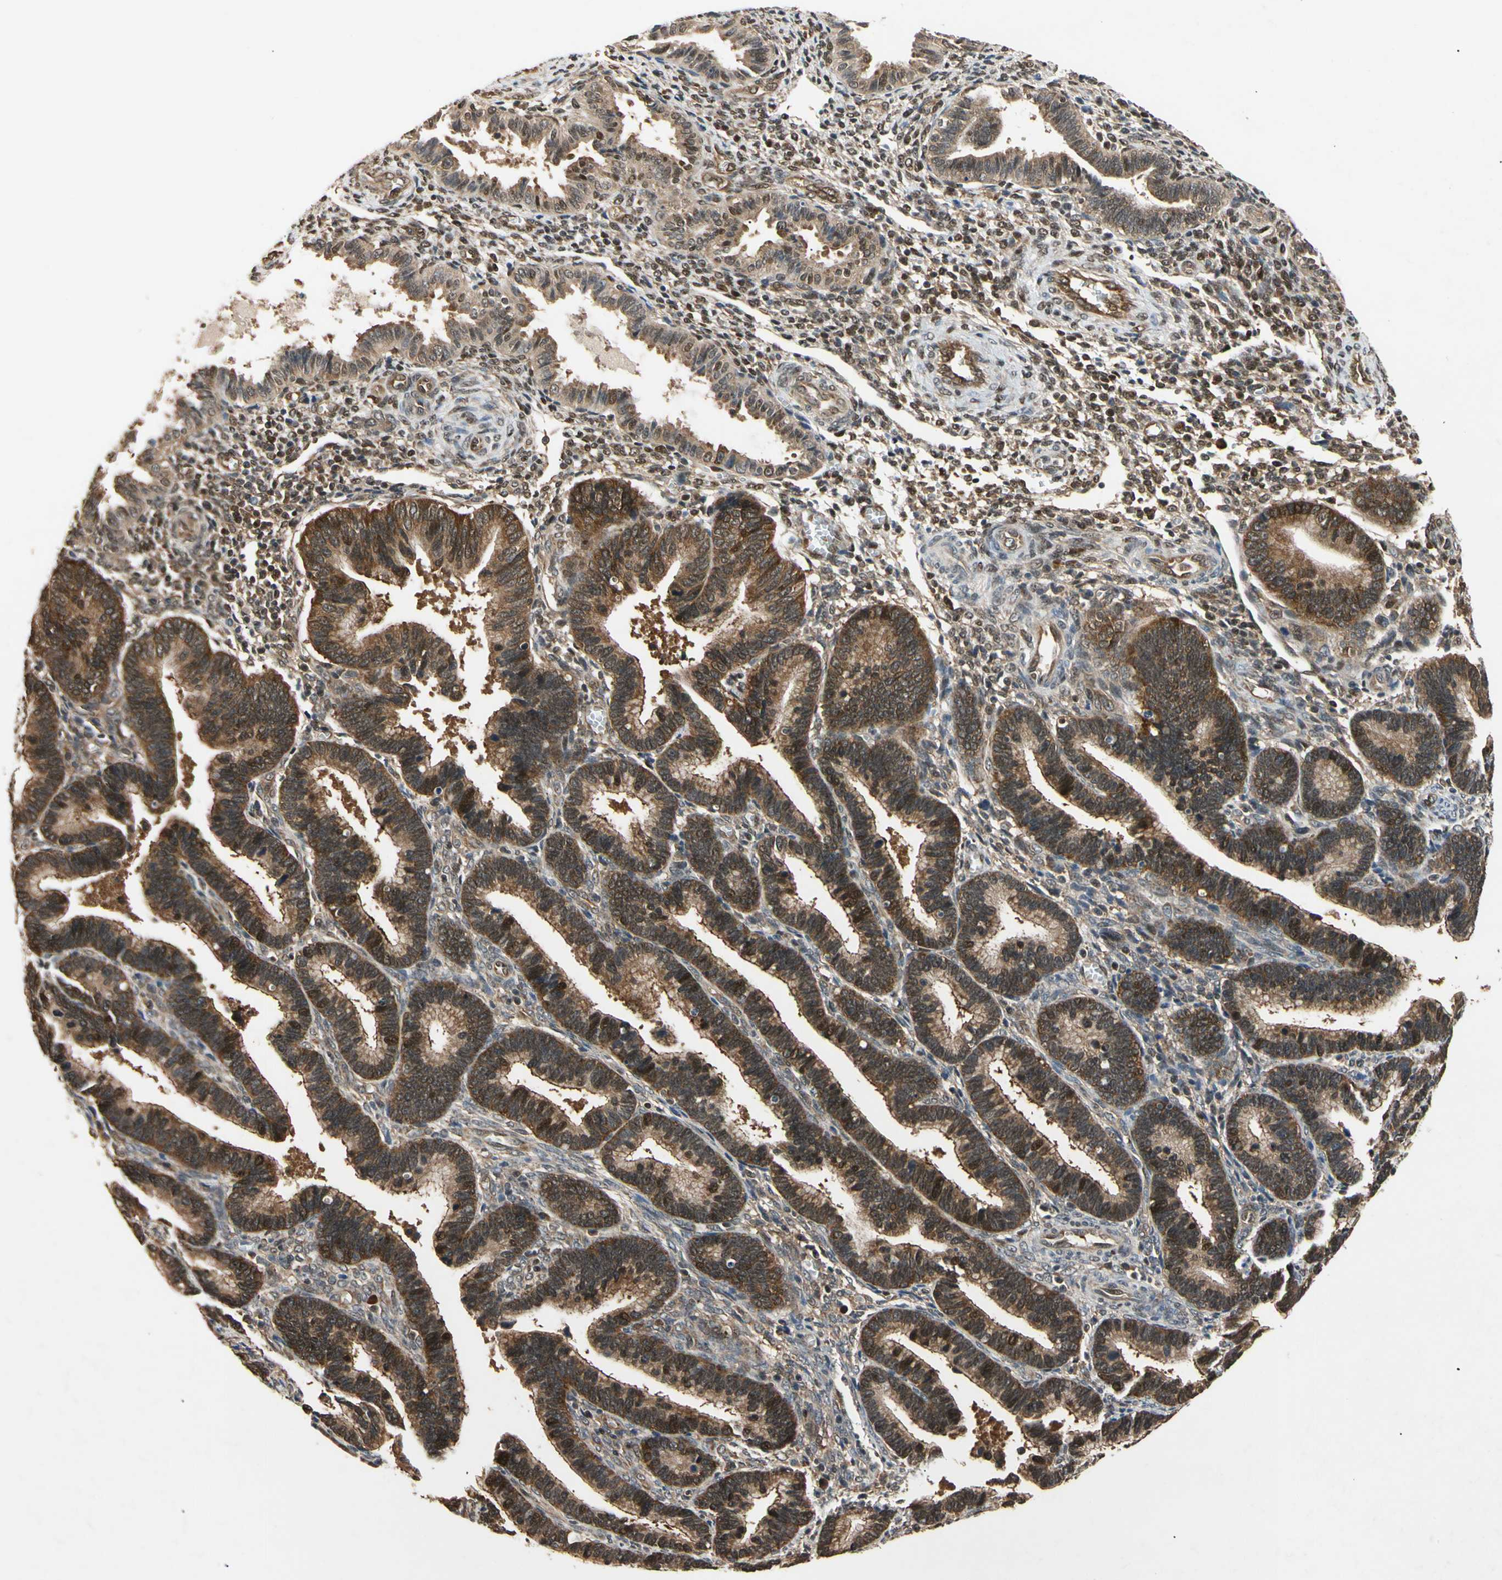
{"staining": {"intensity": "moderate", "quantity": ">75%", "location": "nuclear"}, "tissue": "endometrium", "cell_type": "Cells in endometrial stroma", "image_type": "normal", "snomed": [{"axis": "morphology", "description": "Normal tissue, NOS"}, {"axis": "topography", "description": "Endometrium"}], "caption": "Immunohistochemical staining of unremarkable human endometrium demonstrates medium levels of moderate nuclear staining in approximately >75% of cells in endometrial stroma.", "gene": "EIF1AX", "patient": {"sex": "female", "age": 36}}